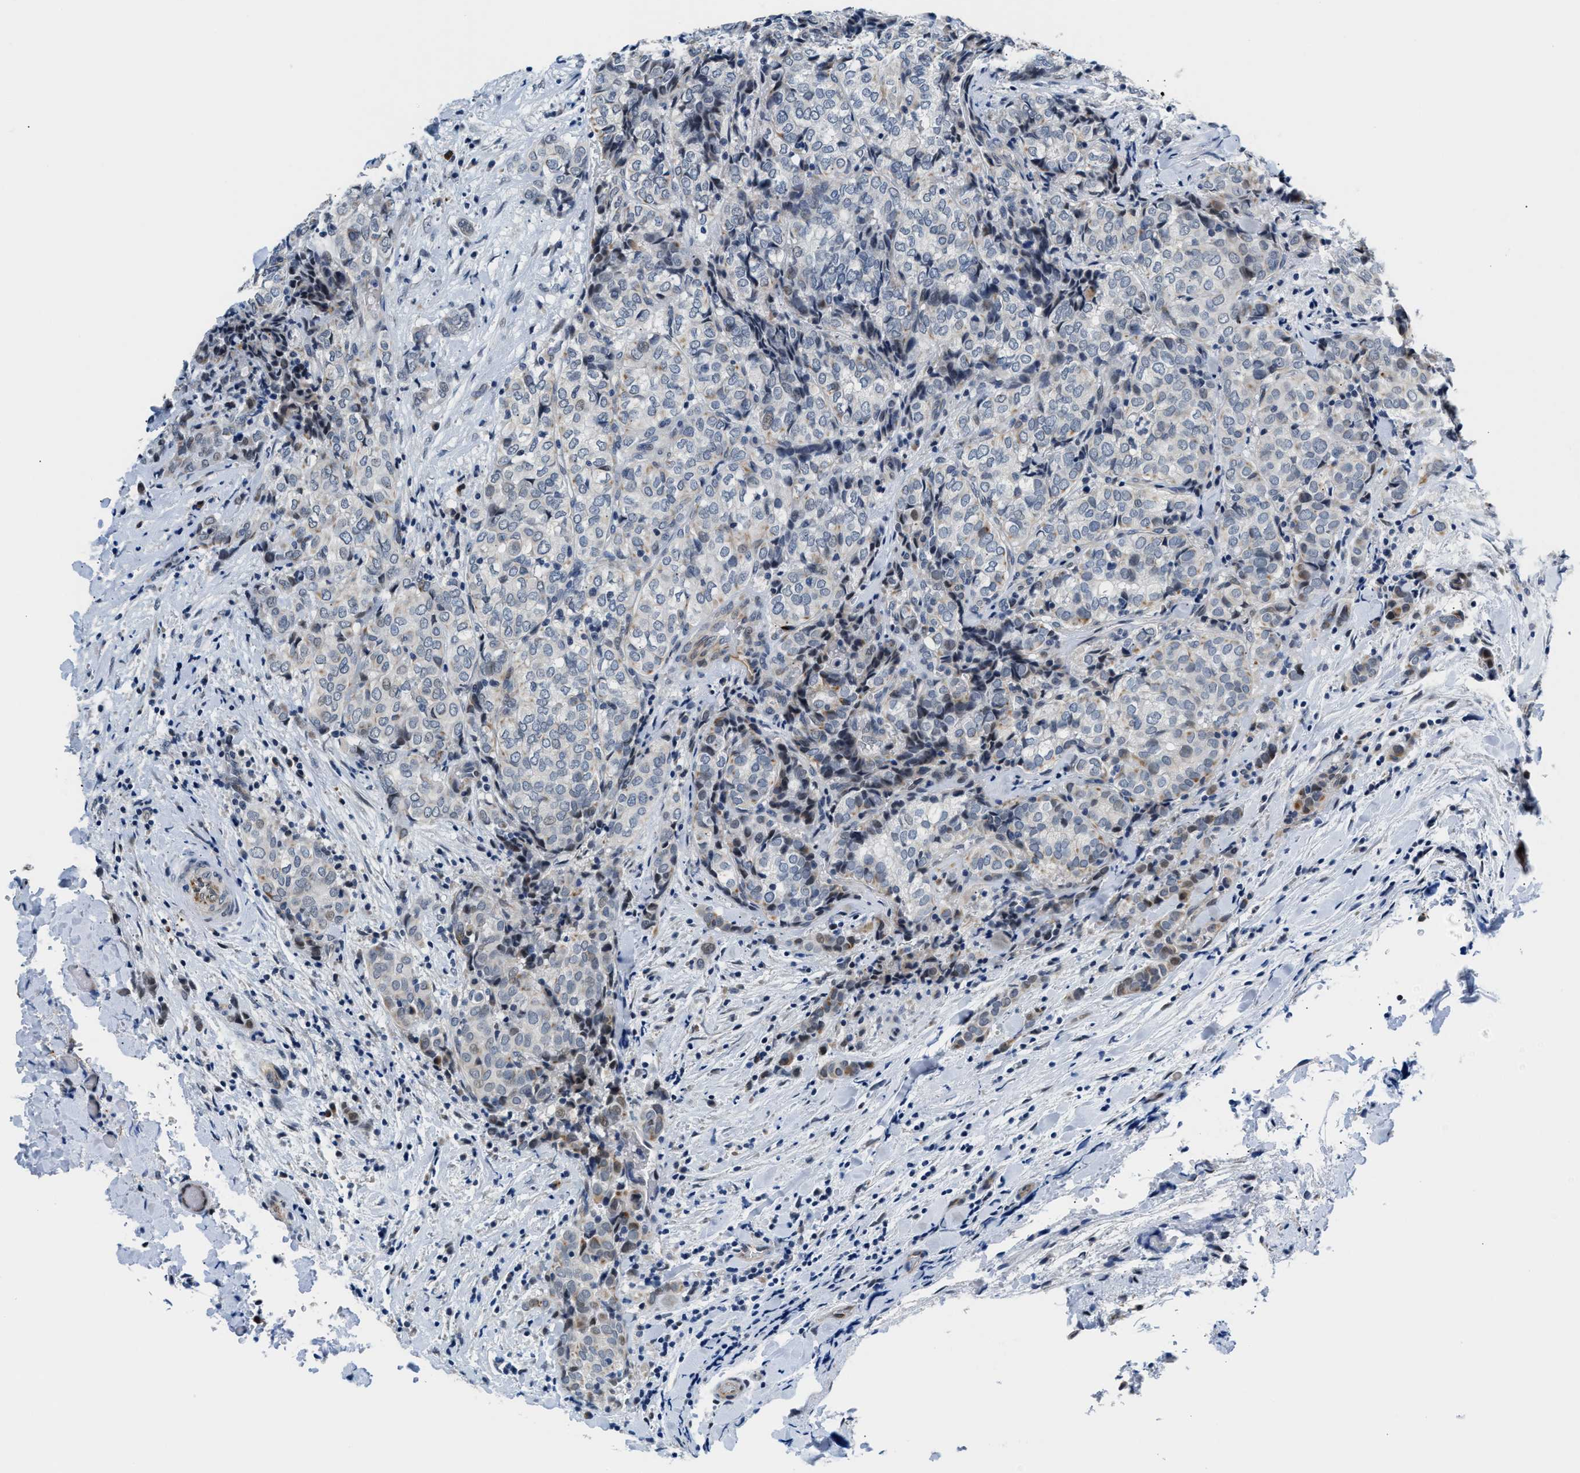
{"staining": {"intensity": "weak", "quantity": "<25%", "location": "cytoplasmic/membranous,nuclear"}, "tissue": "thyroid cancer", "cell_type": "Tumor cells", "image_type": "cancer", "snomed": [{"axis": "morphology", "description": "Normal tissue, NOS"}, {"axis": "morphology", "description": "Papillary adenocarcinoma, NOS"}, {"axis": "topography", "description": "Thyroid gland"}], "caption": "Thyroid papillary adenocarcinoma was stained to show a protein in brown. There is no significant staining in tumor cells. (DAB immunohistochemistry (IHC) visualized using brightfield microscopy, high magnification).", "gene": "PPM1H", "patient": {"sex": "female", "age": 30}}